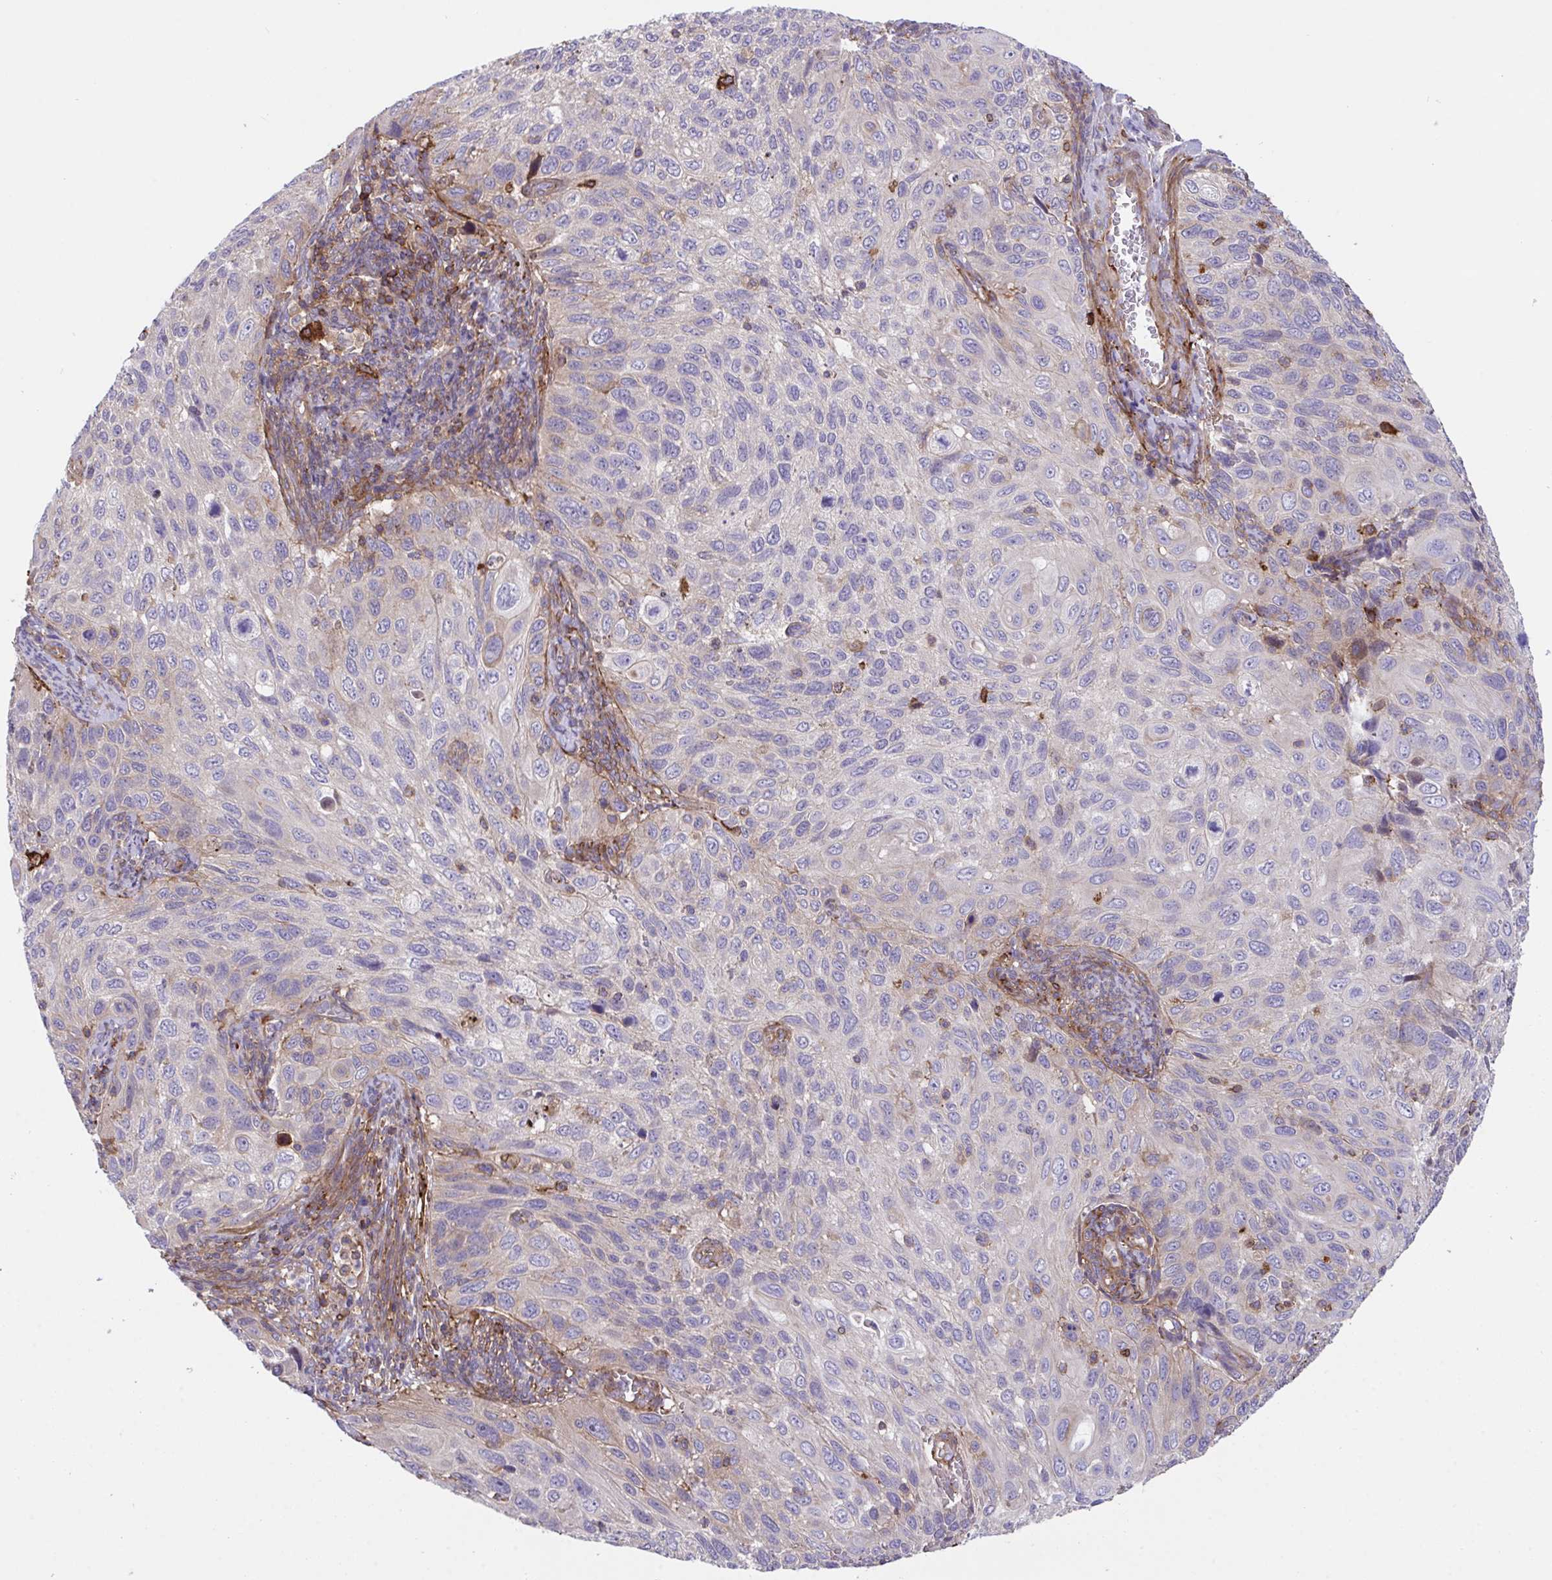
{"staining": {"intensity": "negative", "quantity": "none", "location": "none"}, "tissue": "cervical cancer", "cell_type": "Tumor cells", "image_type": "cancer", "snomed": [{"axis": "morphology", "description": "Squamous cell carcinoma, NOS"}, {"axis": "topography", "description": "Cervix"}], "caption": "Tumor cells show no significant protein expression in cervical cancer (squamous cell carcinoma). Nuclei are stained in blue.", "gene": "PPIH", "patient": {"sex": "female", "age": 70}}